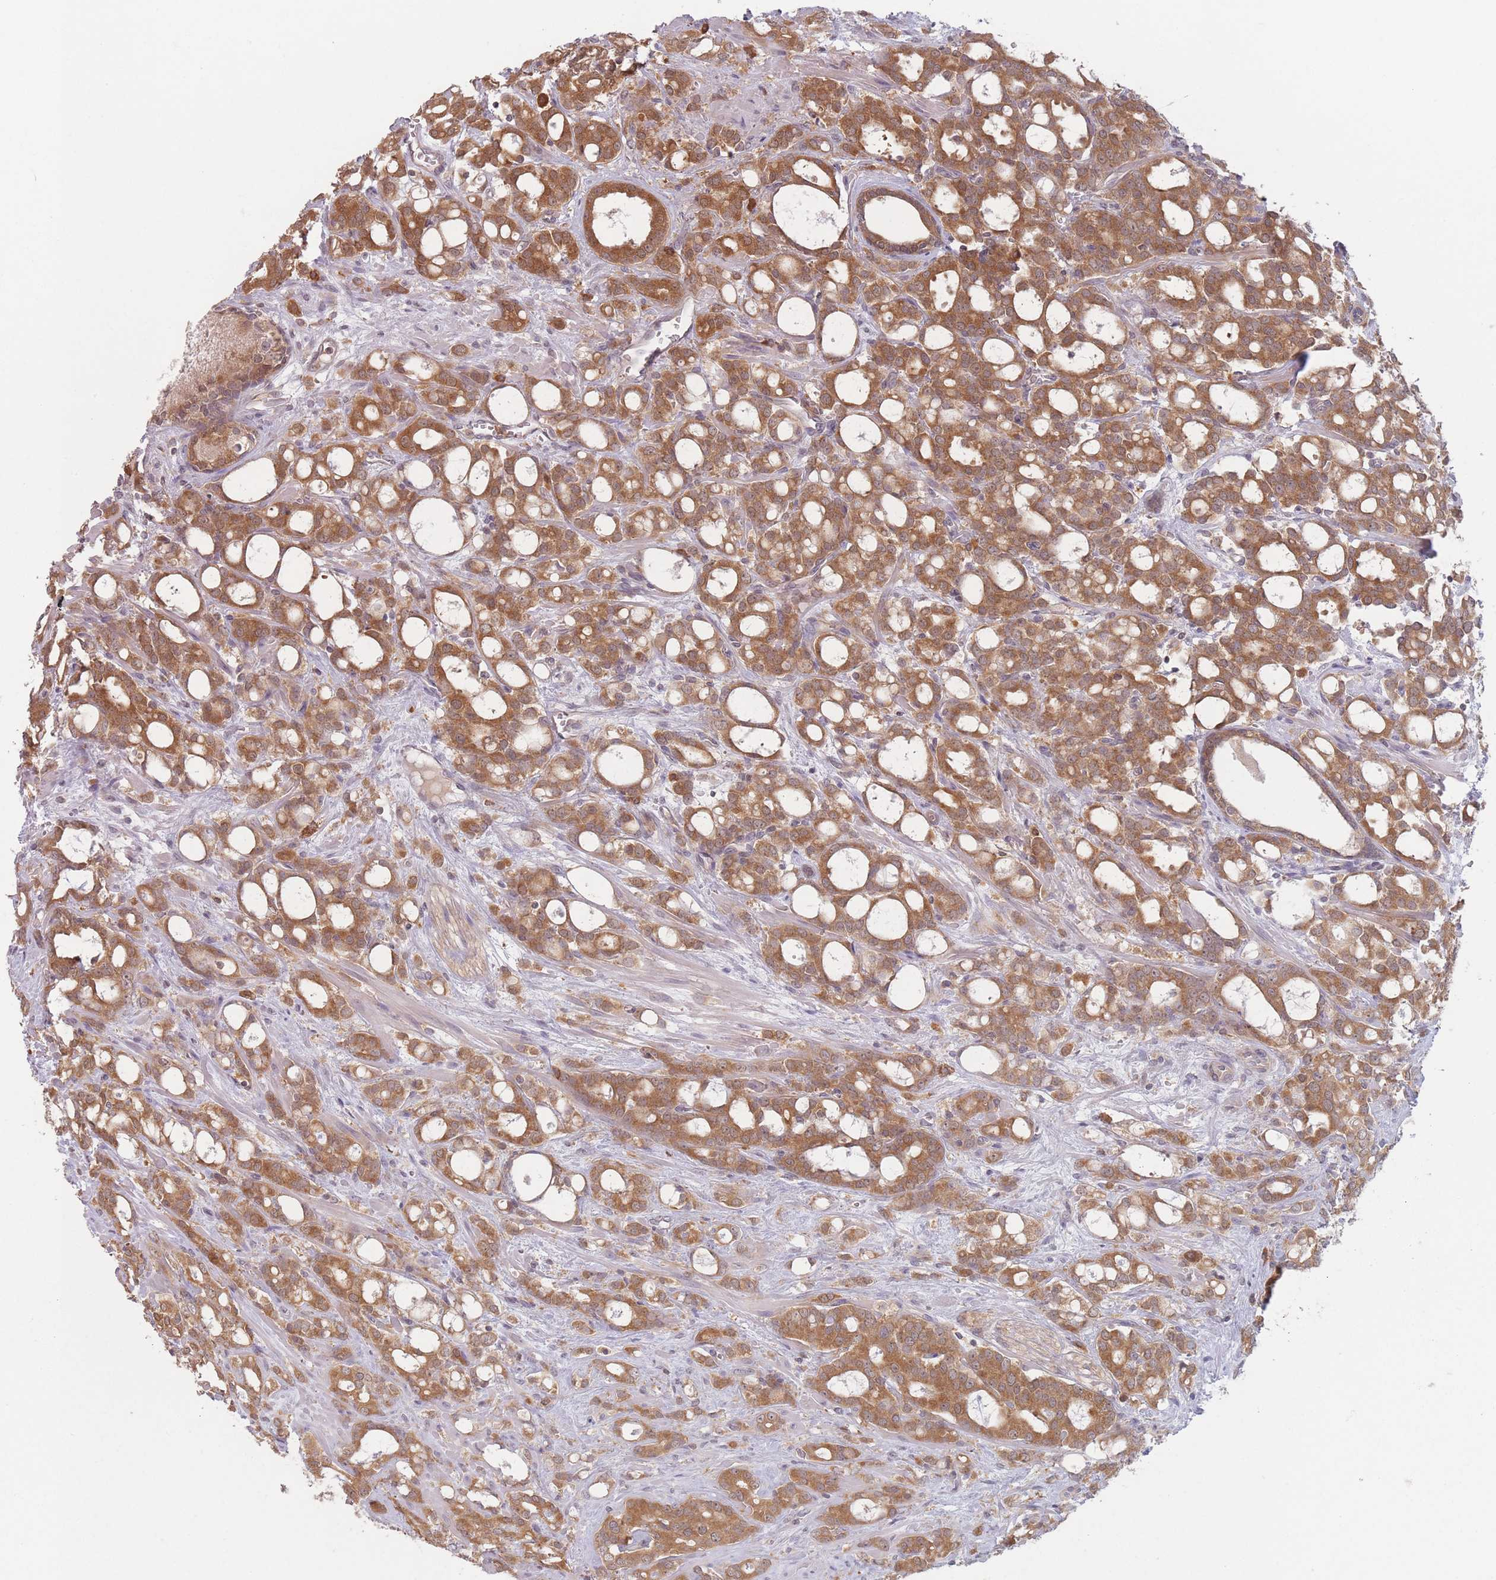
{"staining": {"intensity": "strong", "quantity": ">75%", "location": "cytoplasmic/membranous"}, "tissue": "prostate cancer", "cell_type": "Tumor cells", "image_type": "cancer", "snomed": [{"axis": "morphology", "description": "Adenocarcinoma, High grade"}, {"axis": "topography", "description": "Prostate"}], "caption": "Immunohistochemistry histopathology image of neoplastic tissue: human prostate high-grade adenocarcinoma stained using IHC exhibits high levels of strong protein expression localized specifically in the cytoplasmic/membranous of tumor cells, appearing as a cytoplasmic/membranous brown color.", "gene": "PPM1A", "patient": {"sex": "male", "age": 72}}